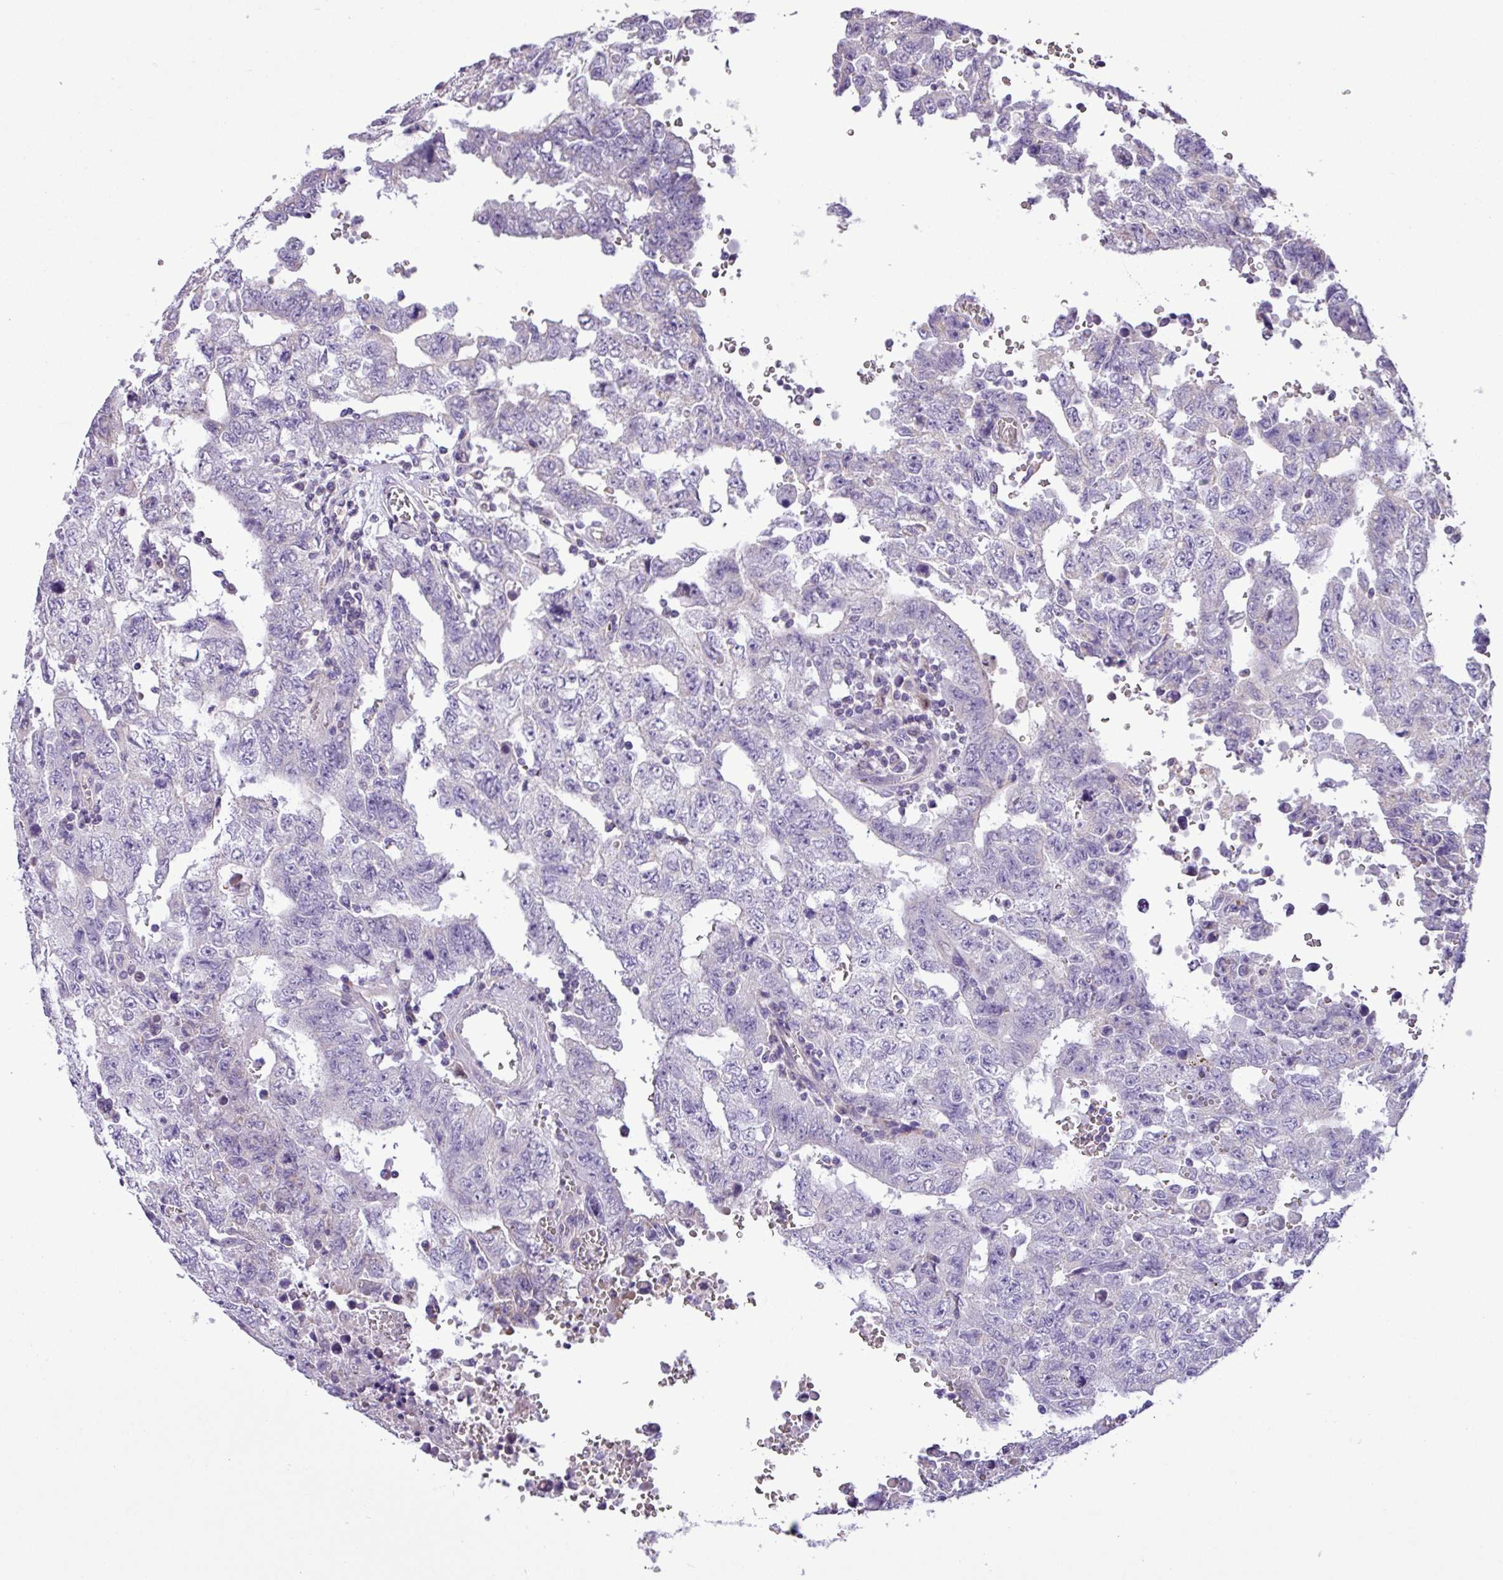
{"staining": {"intensity": "negative", "quantity": "none", "location": "none"}, "tissue": "testis cancer", "cell_type": "Tumor cells", "image_type": "cancer", "snomed": [{"axis": "morphology", "description": "Carcinoma, Embryonal, NOS"}, {"axis": "topography", "description": "Testis"}], "caption": "High magnification brightfield microscopy of testis embryonal carcinoma stained with DAB (3,3'-diaminobenzidine) (brown) and counterstained with hematoxylin (blue): tumor cells show no significant positivity.", "gene": "FAM183A", "patient": {"sex": "male", "age": 26}}